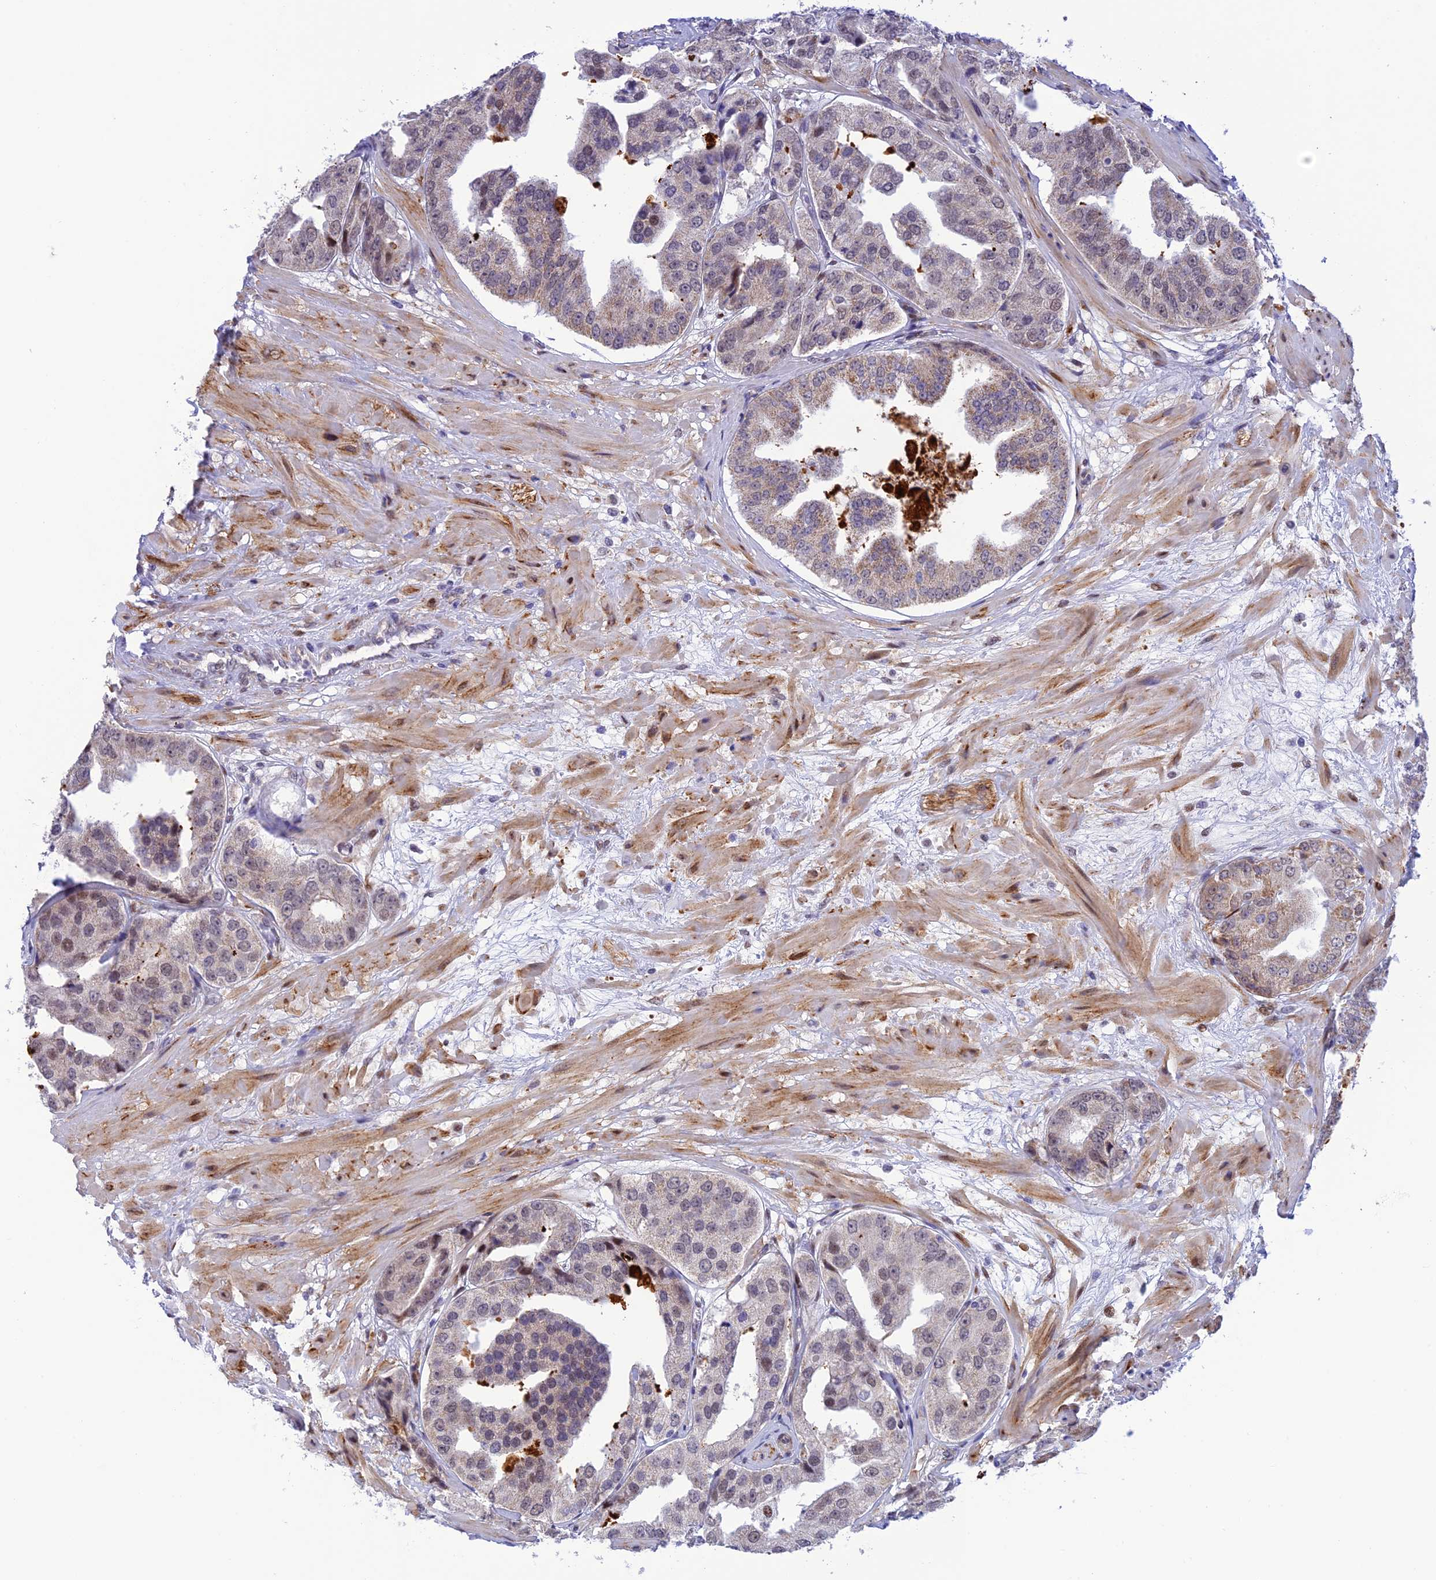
{"staining": {"intensity": "weak", "quantity": "<25%", "location": "cytoplasmic/membranous,nuclear"}, "tissue": "prostate cancer", "cell_type": "Tumor cells", "image_type": "cancer", "snomed": [{"axis": "morphology", "description": "Adenocarcinoma, High grade"}, {"axis": "topography", "description": "Prostate"}], "caption": "Immunohistochemistry of human prostate cancer (adenocarcinoma (high-grade)) shows no expression in tumor cells.", "gene": "WDR55", "patient": {"sex": "male", "age": 63}}